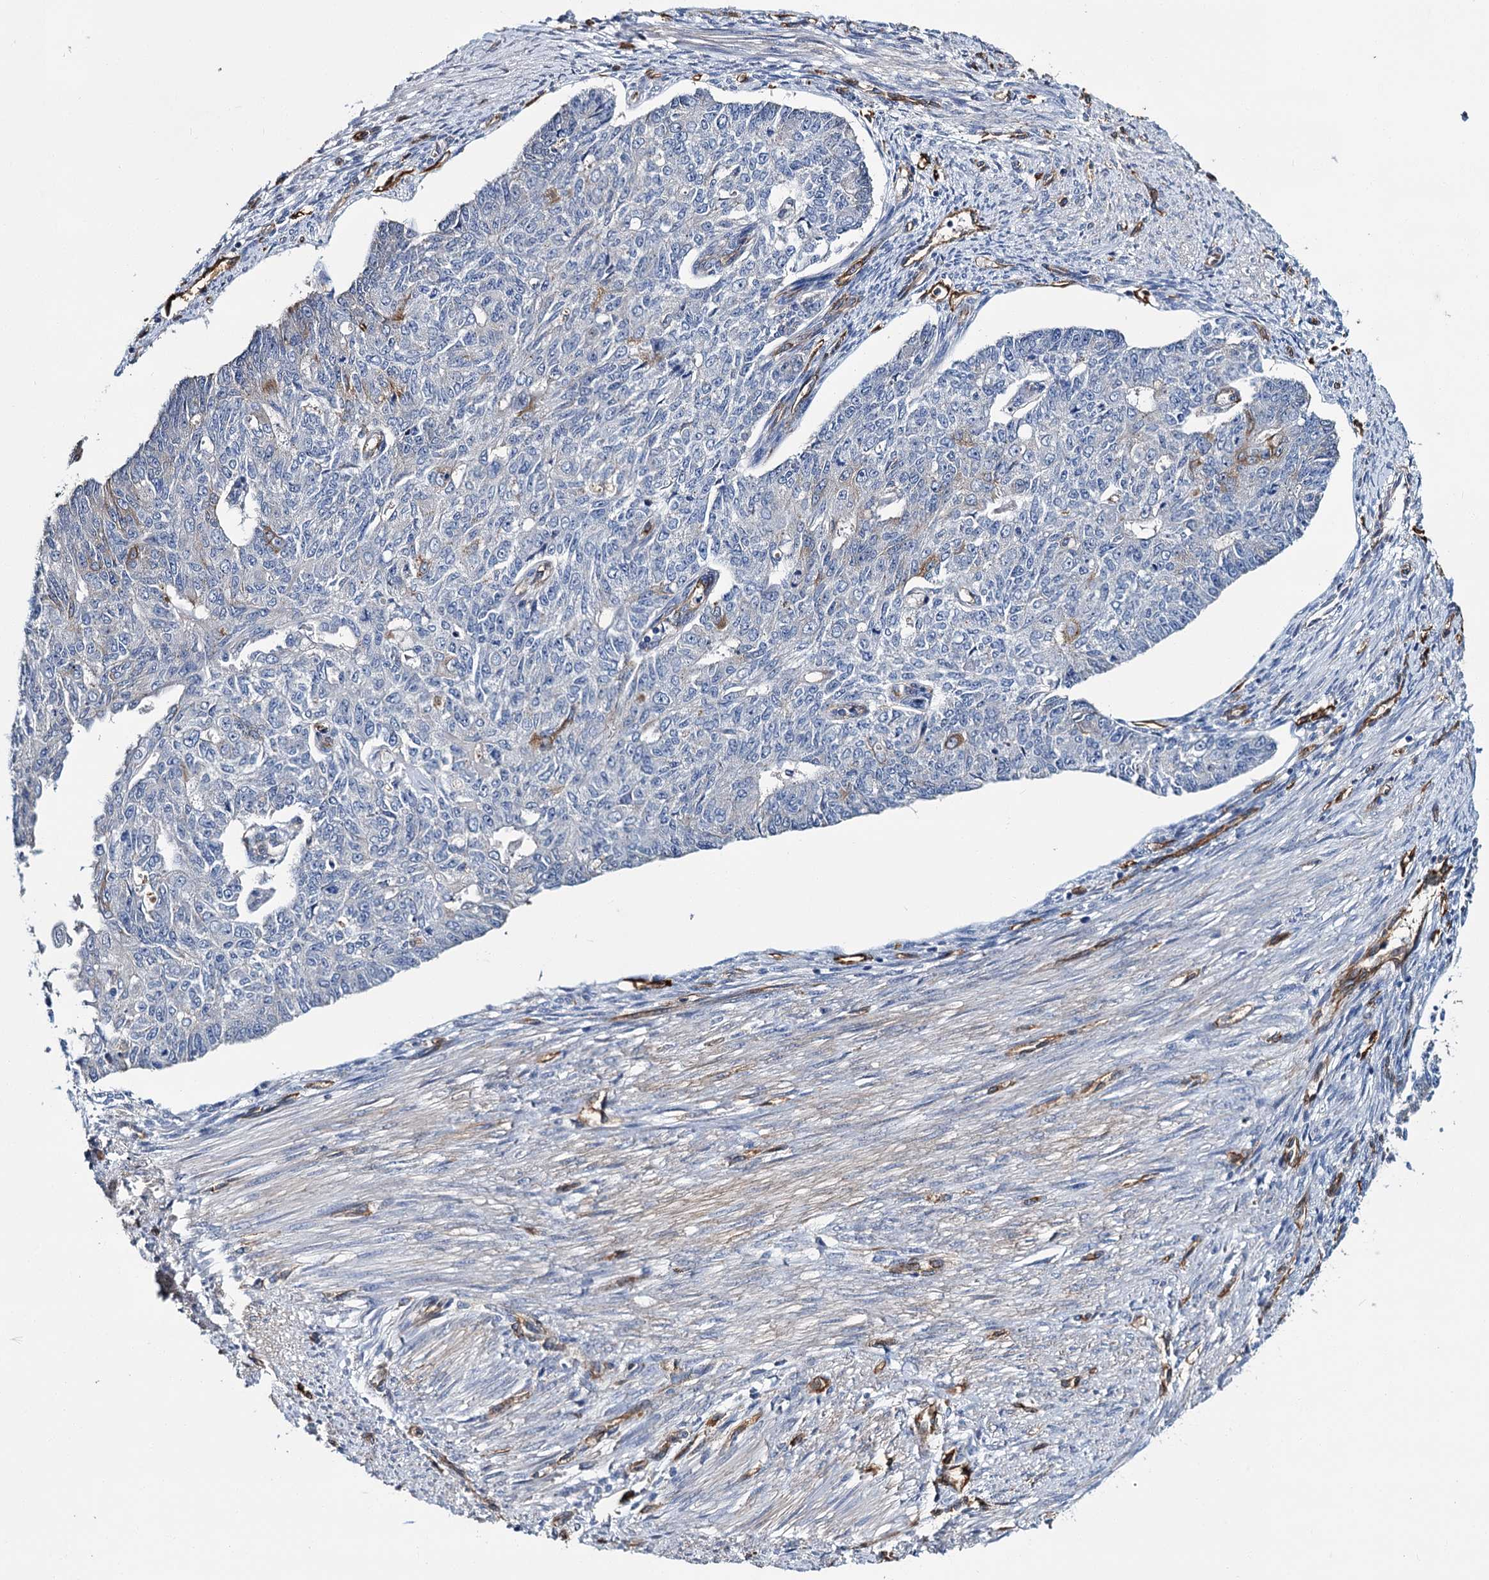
{"staining": {"intensity": "moderate", "quantity": "<25%", "location": "cytoplasmic/membranous"}, "tissue": "endometrial cancer", "cell_type": "Tumor cells", "image_type": "cancer", "snomed": [{"axis": "morphology", "description": "Adenocarcinoma, NOS"}, {"axis": "topography", "description": "Endometrium"}], "caption": "A micrograph of human endometrial adenocarcinoma stained for a protein reveals moderate cytoplasmic/membranous brown staining in tumor cells.", "gene": "CACNA1C", "patient": {"sex": "female", "age": 32}}